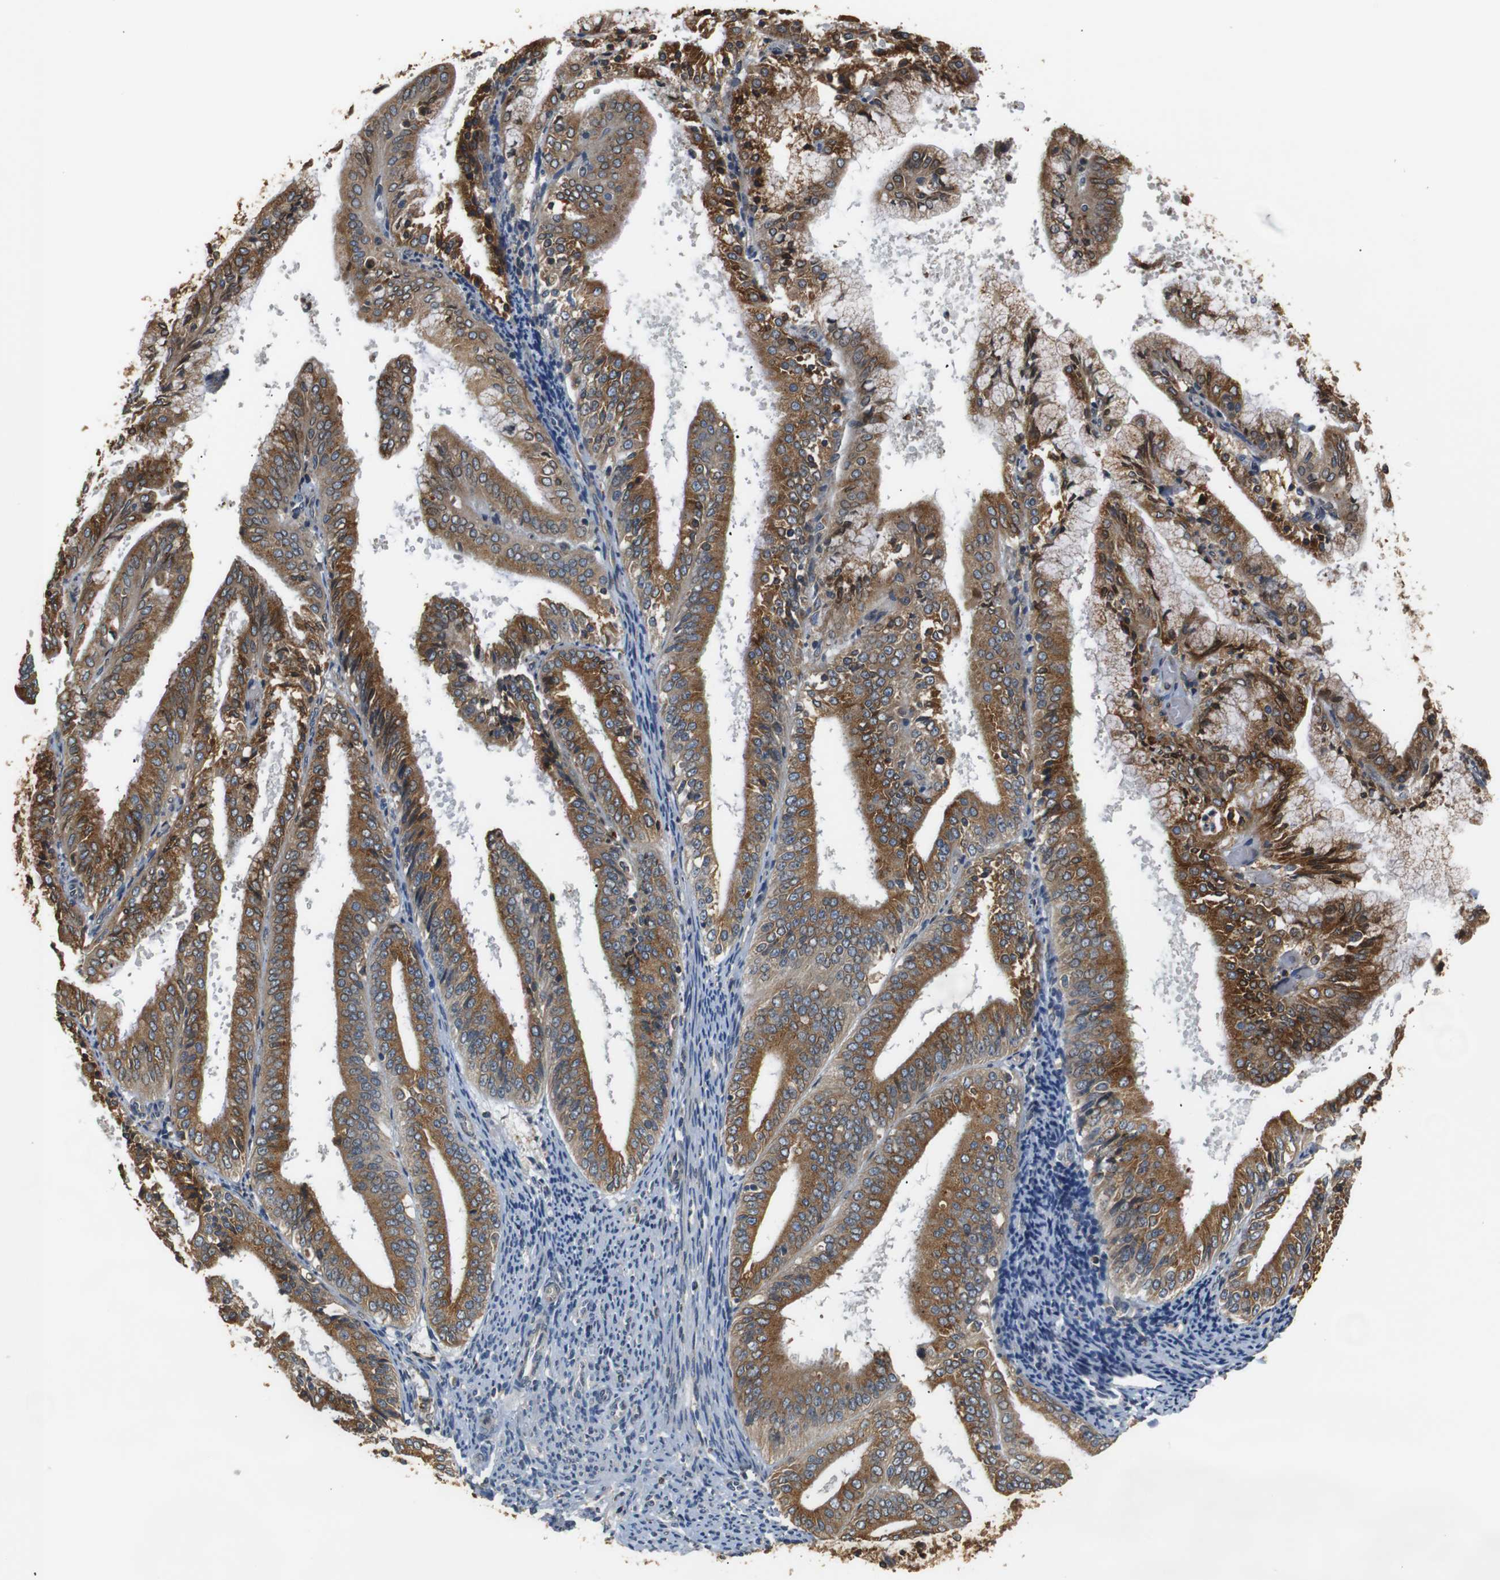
{"staining": {"intensity": "strong", "quantity": ">75%", "location": "cytoplasmic/membranous"}, "tissue": "endometrial cancer", "cell_type": "Tumor cells", "image_type": "cancer", "snomed": [{"axis": "morphology", "description": "Adenocarcinoma, NOS"}, {"axis": "topography", "description": "Endometrium"}], "caption": "Immunohistochemical staining of endometrial cancer (adenocarcinoma) shows strong cytoplasmic/membranous protein expression in approximately >75% of tumor cells.", "gene": "TMED2", "patient": {"sex": "female", "age": 63}}